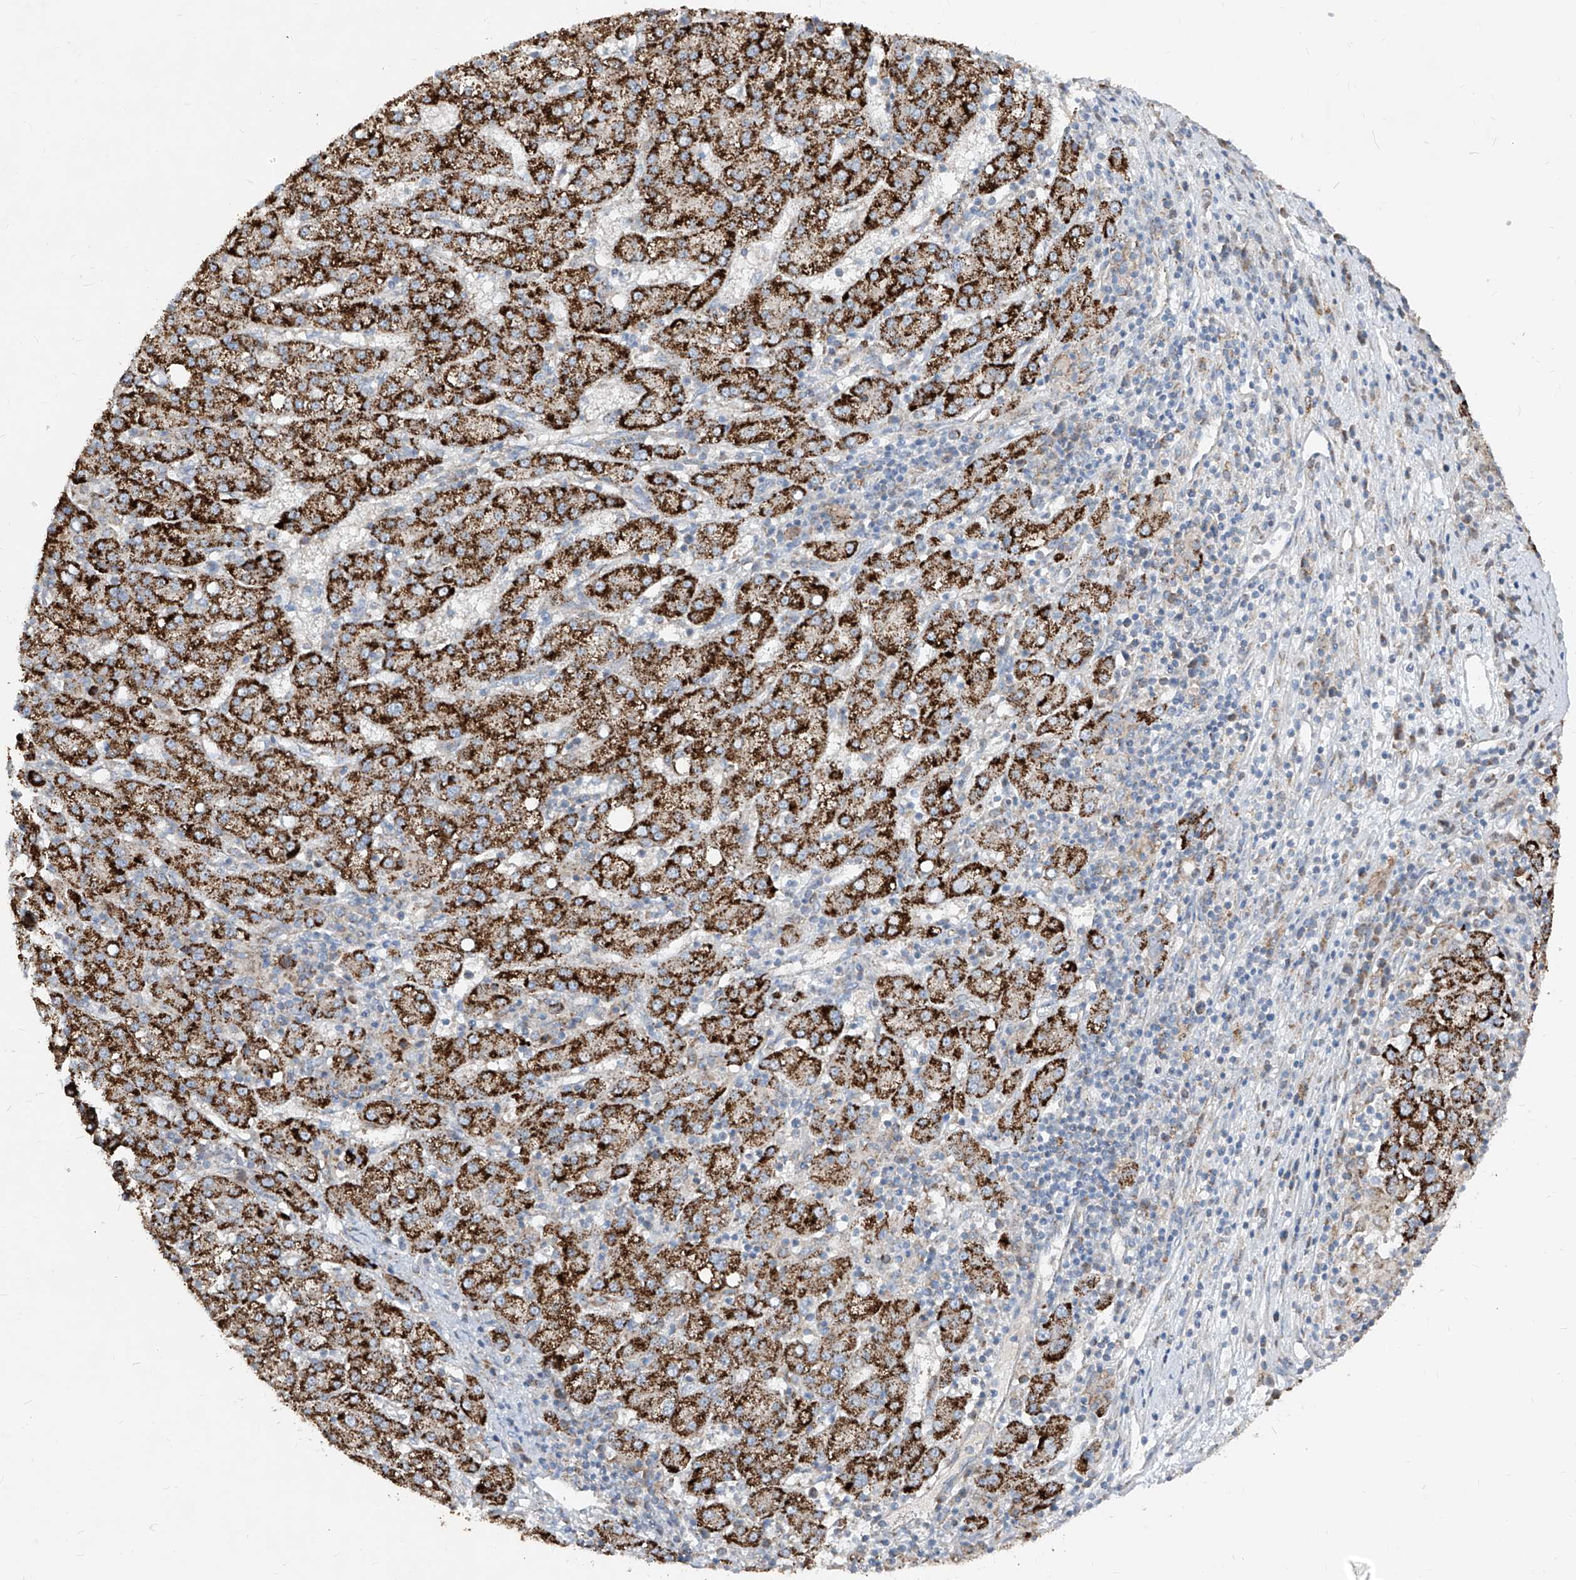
{"staining": {"intensity": "strong", "quantity": ">75%", "location": "cytoplasmic/membranous"}, "tissue": "liver cancer", "cell_type": "Tumor cells", "image_type": "cancer", "snomed": [{"axis": "morphology", "description": "Carcinoma, Hepatocellular, NOS"}, {"axis": "topography", "description": "Liver"}], "caption": "Immunohistochemical staining of human hepatocellular carcinoma (liver) displays high levels of strong cytoplasmic/membranous expression in about >75% of tumor cells.", "gene": "ABCD3", "patient": {"sex": "female", "age": 58}}